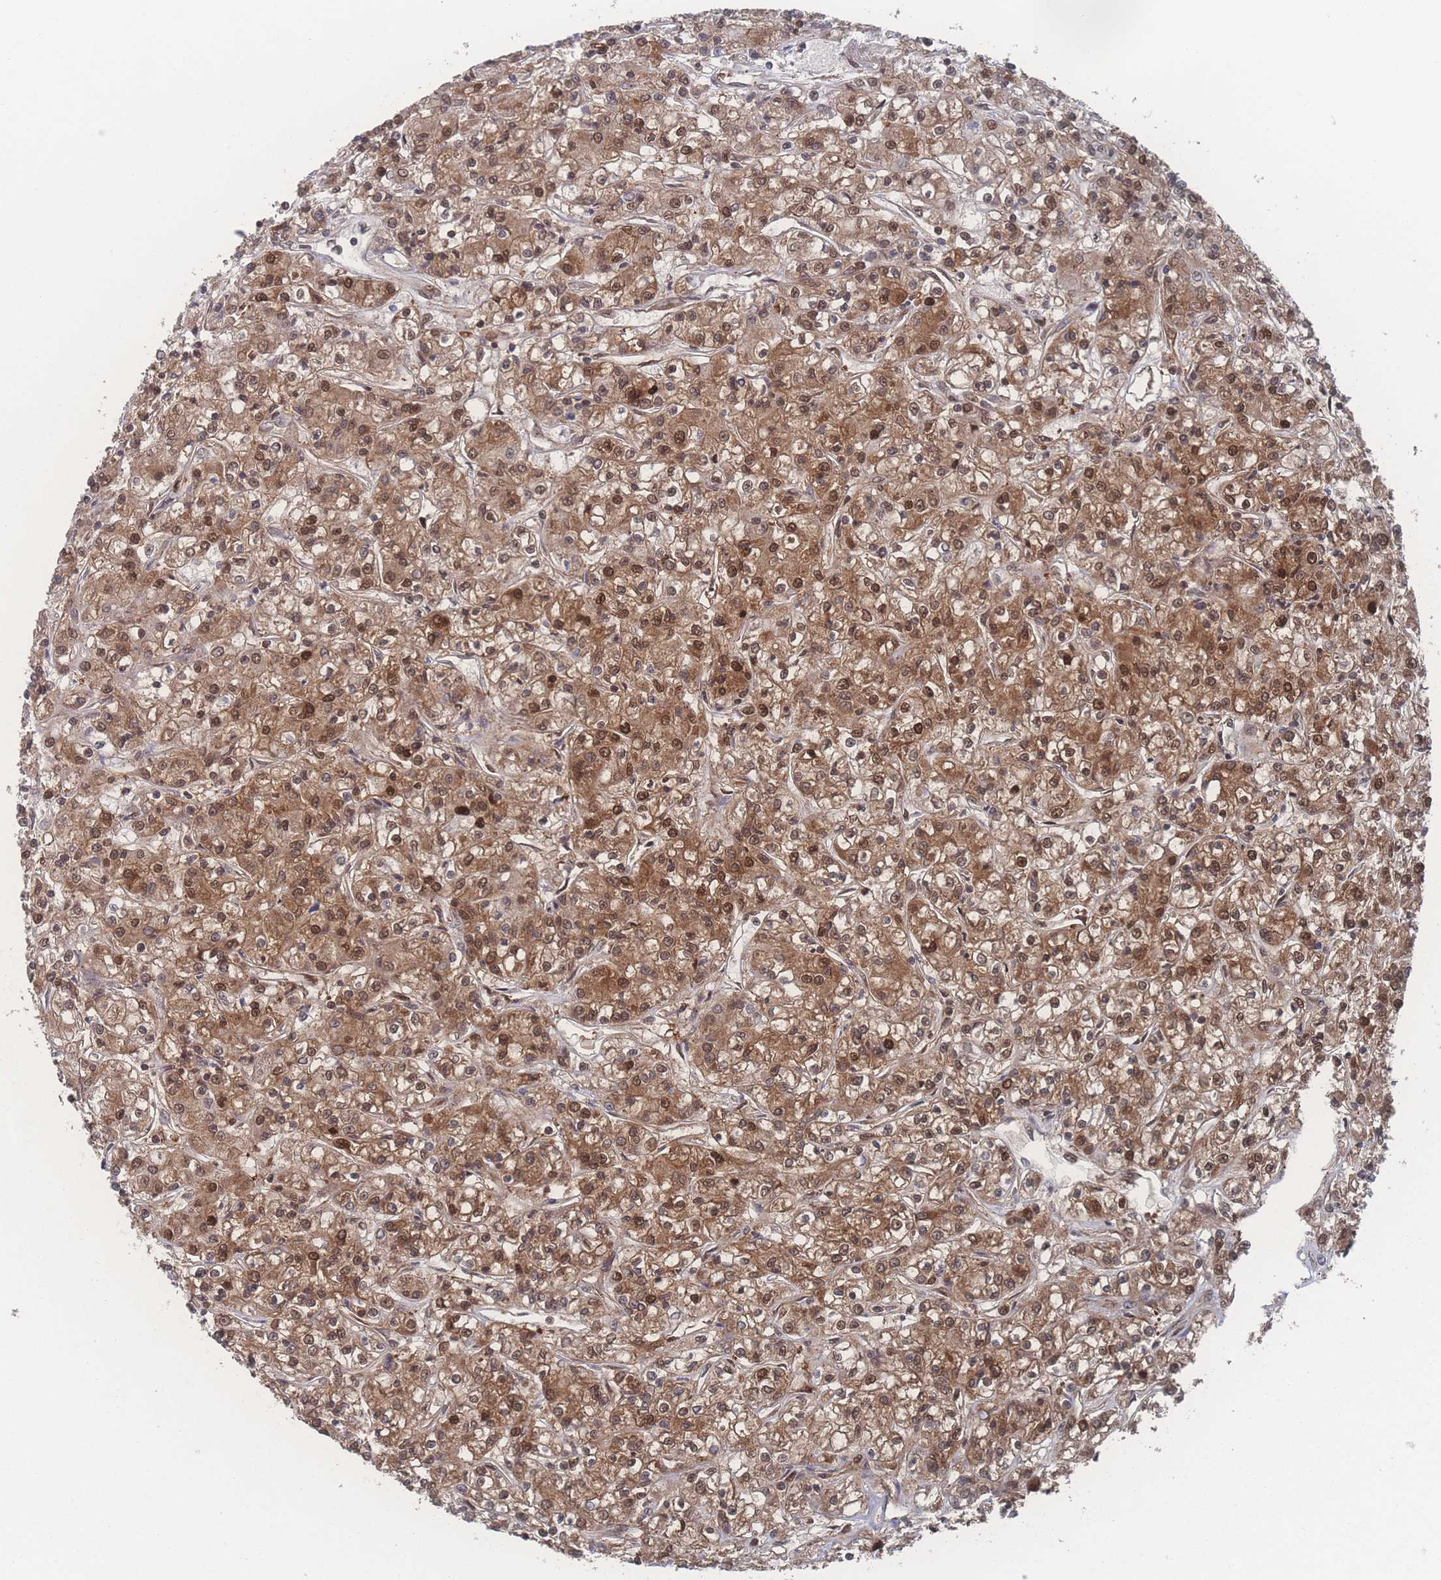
{"staining": {"intensity": "moderate", "quantity": ">75%", "location": "cytoplasmic/membranous,nuclear"}, "tissue": "renal cancer", "cell_type": "Tumor cells", "image_type": "cancer", "snomed": [{"axis": "morphology", "description": "Adenocarcinoma, NOS"}, {"axis": "topography", "description": "Kidney"}], "caption": "A photomicrograph showing moderate cytoplasmic/membranous and nuclear positivity in about >75% of tumor cells in adenocarcinoma (renal), as visualized by brown immunohistochemical staining.", "gene": "PSMA1", "patient": {"sex": "female", "age": 59}}